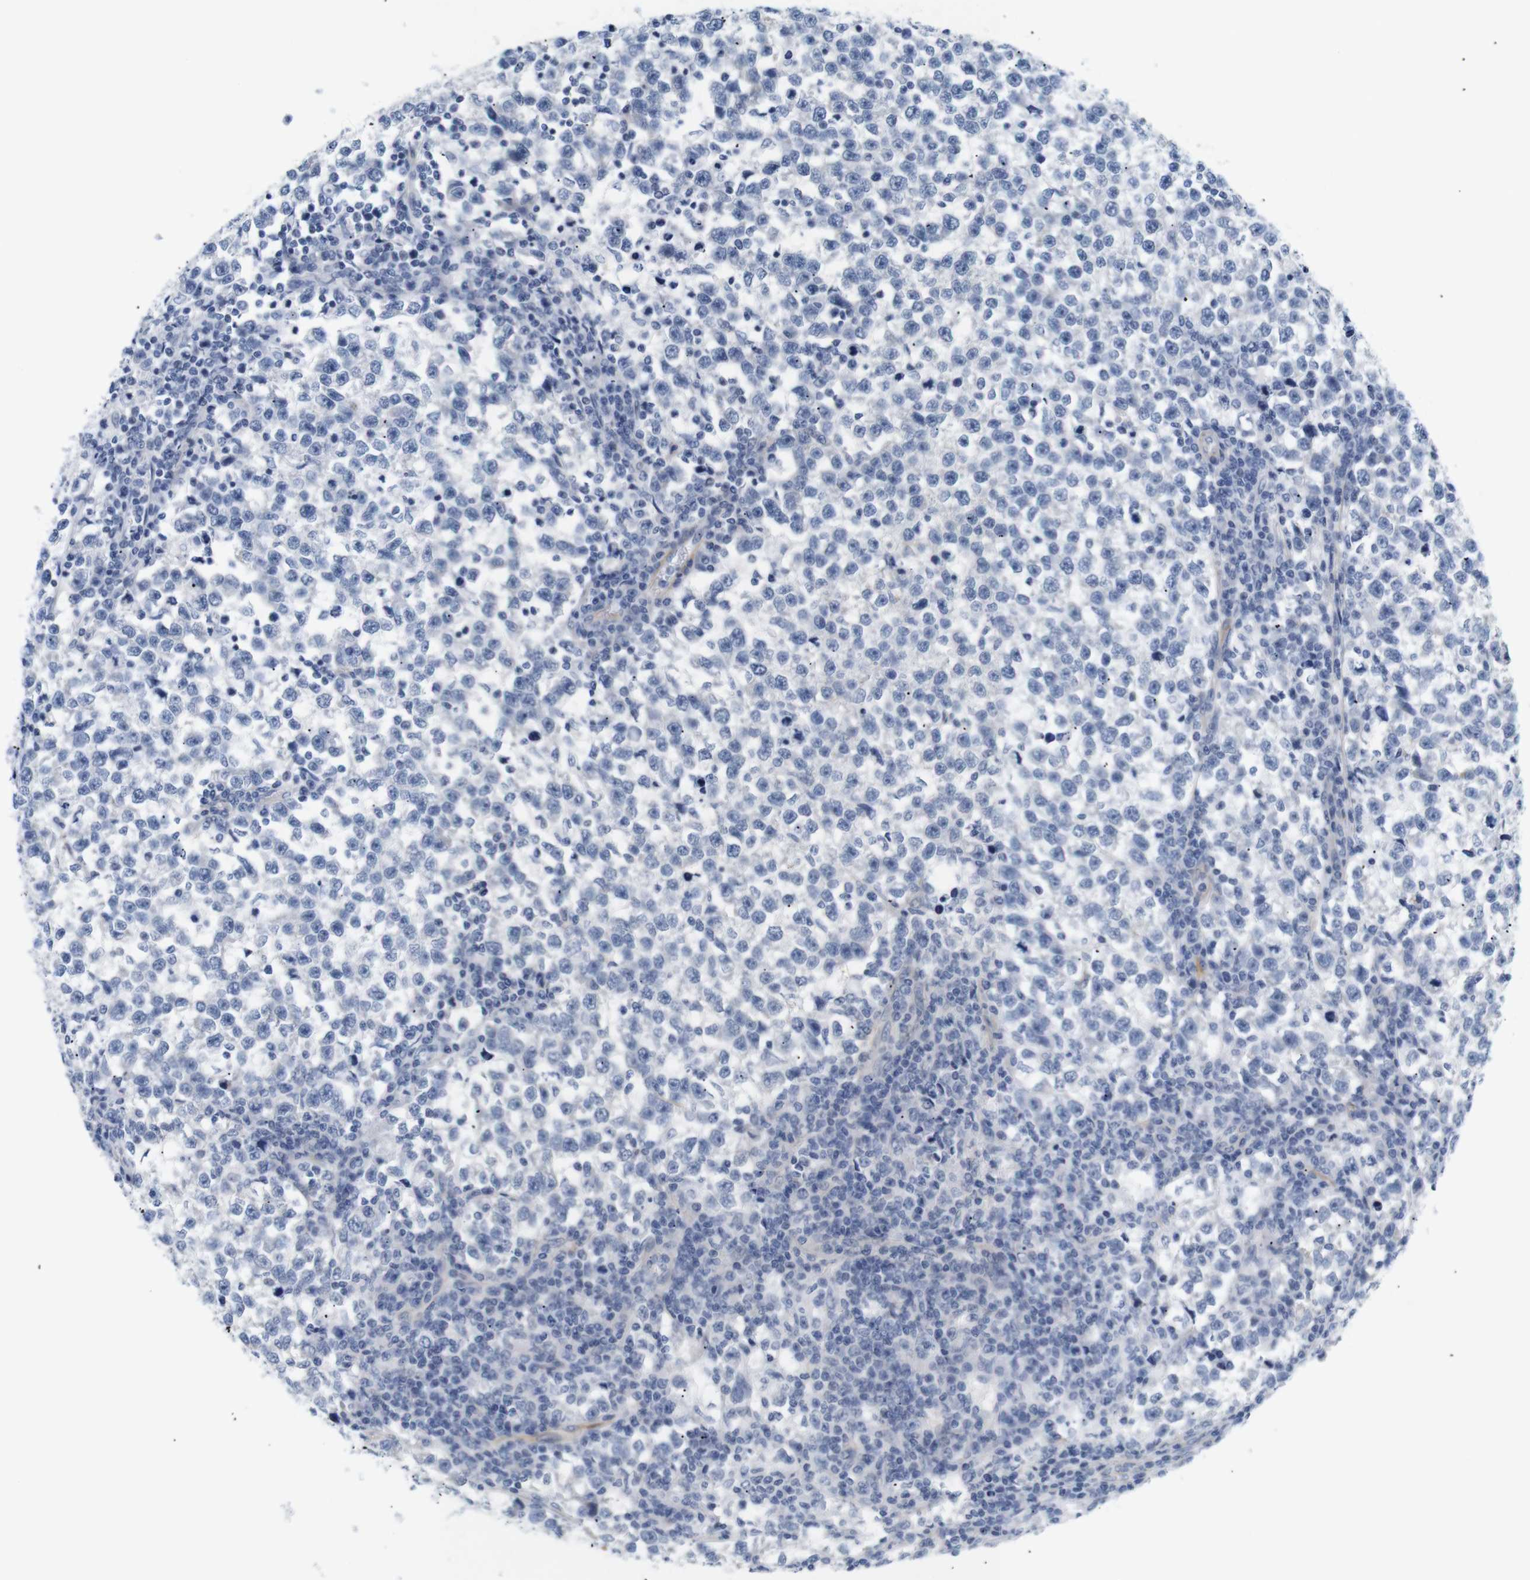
{"staining": {"intensity": "negative", "quantity": "none", "location": "none"}, "tissue": "testis cancer", "cell_type": "Tumor cells", "image_type": "cancer", "snomed": [{"axis": "morphology", "description": "Normal tissue, NOS"}, {"axis": "morphology", "description": "Seminoma, NOS"}, {"axis": "topography", "description": "Testis"}], "caption": "IHC of human testis seminoma displays no expression in tumor cells.", "gene": "STMN3", "patient": {"sex": "male", "age": 43}}